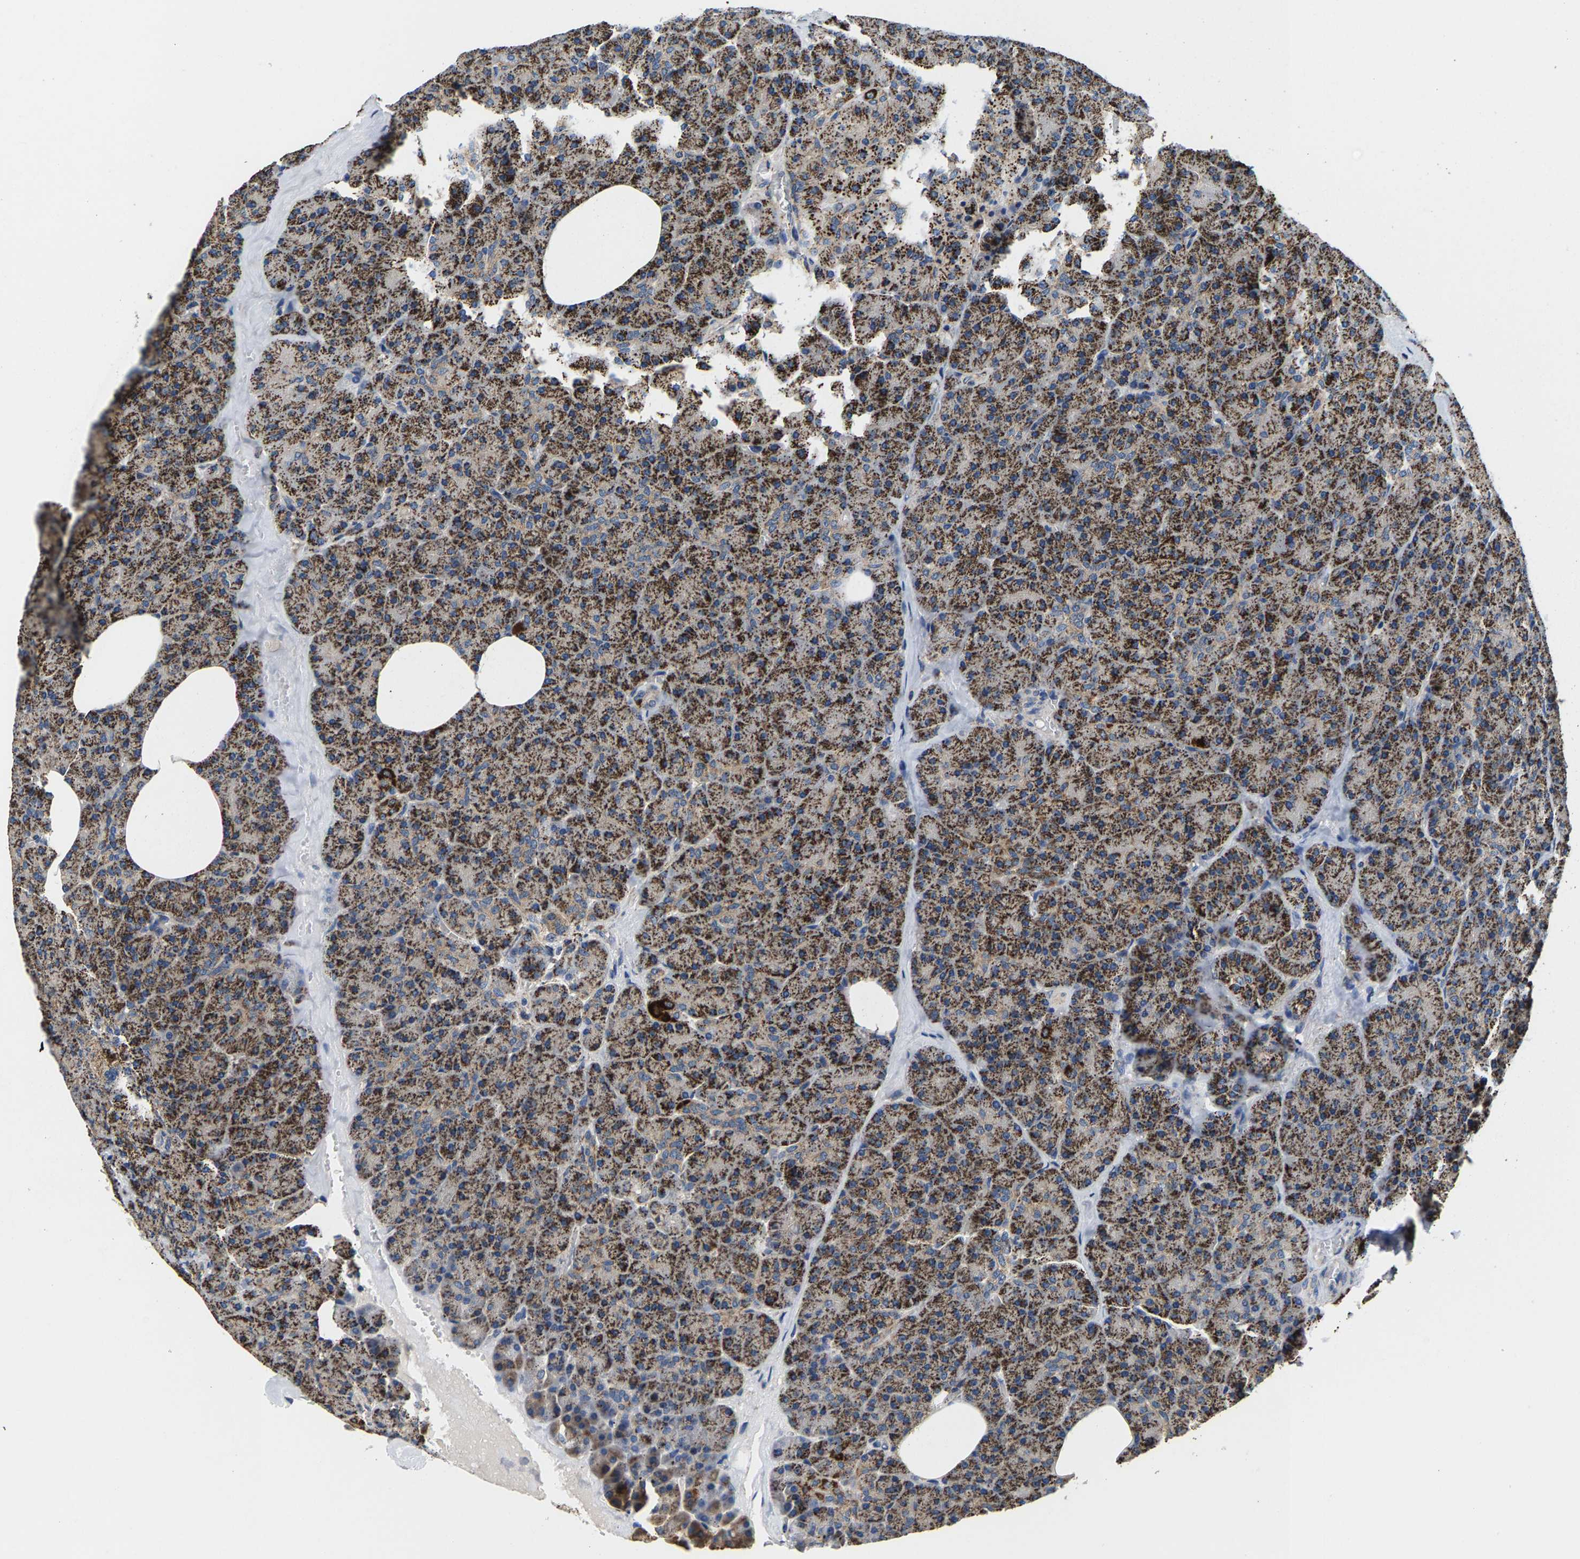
{"staining": {"intensity": "strong", "quantity": ">75%", "location": "cytoplasmic/membranous"}, "tissue": "pancreas", "cell_type": "Exocrine glandular cells", "image_type": "normal", "snomed": [{"axis": "morphology", "description": "Normal tissue, NOS"}, {"axis": "morphology", "description": "Carcinoid, malignant, NOS"}, {"axis": "topography", "description": "Pancreas"}], "caption": "Protein analysis of benign pancreas exhibits strong cytoplasmic/membranous expression in about >75% of exocrine glandular cells.", "gene": "SHMT2", "patient": {"sex": "female", "age": 35}}